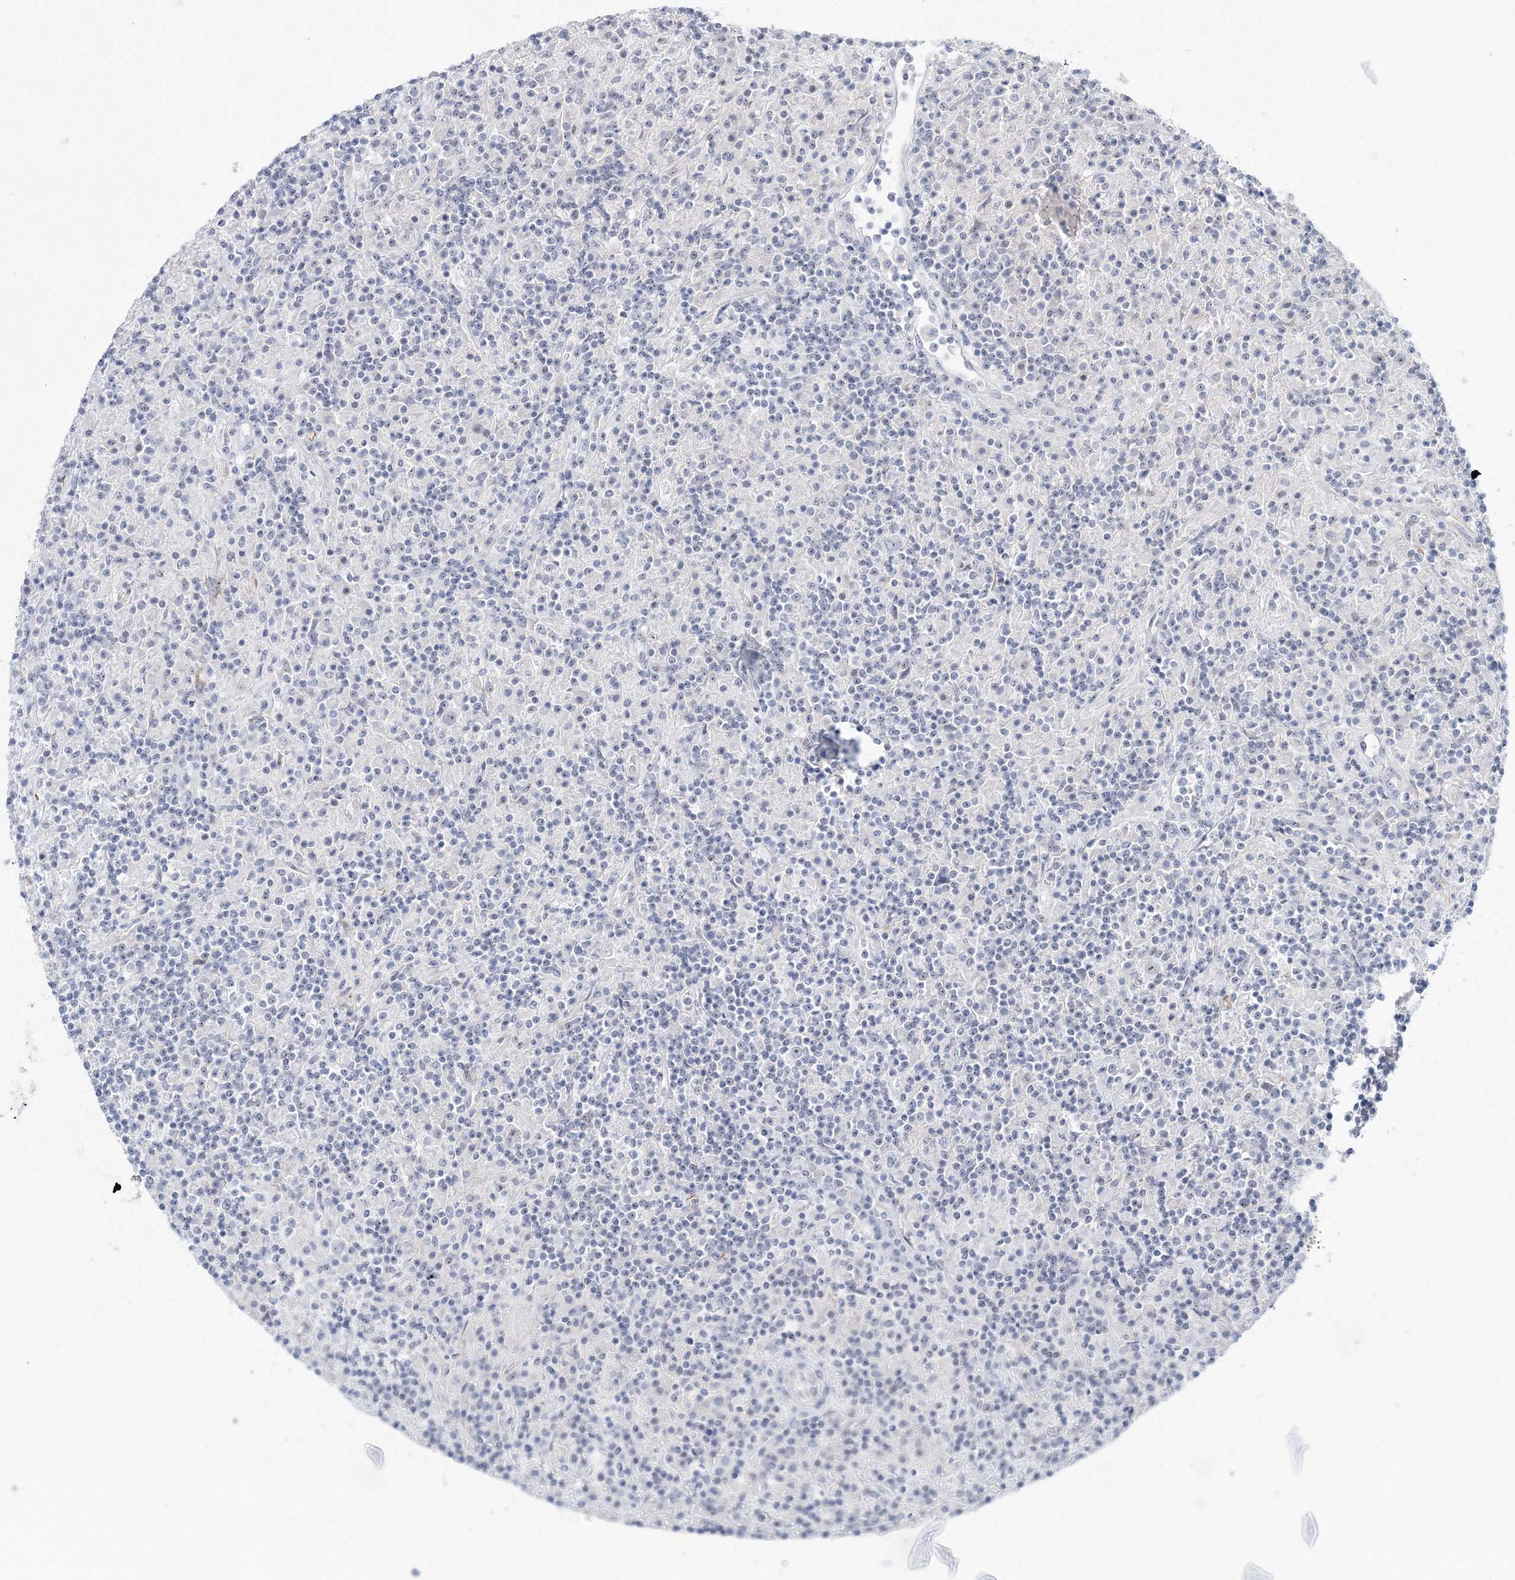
{"staining": {"intensity": "negative", "quantity": "none", "location": "none"}, "tissue": "lymphoma", "cell_type": "Tumor cells", "image_type": "cancer", "snomed": [{"axis": "morphology", "description": "Hodgkin's disease, NOS"}, {"axis": "topography", "description": "Lymph node"}], "caption": "Immunohistochemical staining of lymphoma reveals no significant expression in tumor cells.", "gene": "SIRT7", "patient": {"sex": "male", "age": 70}}